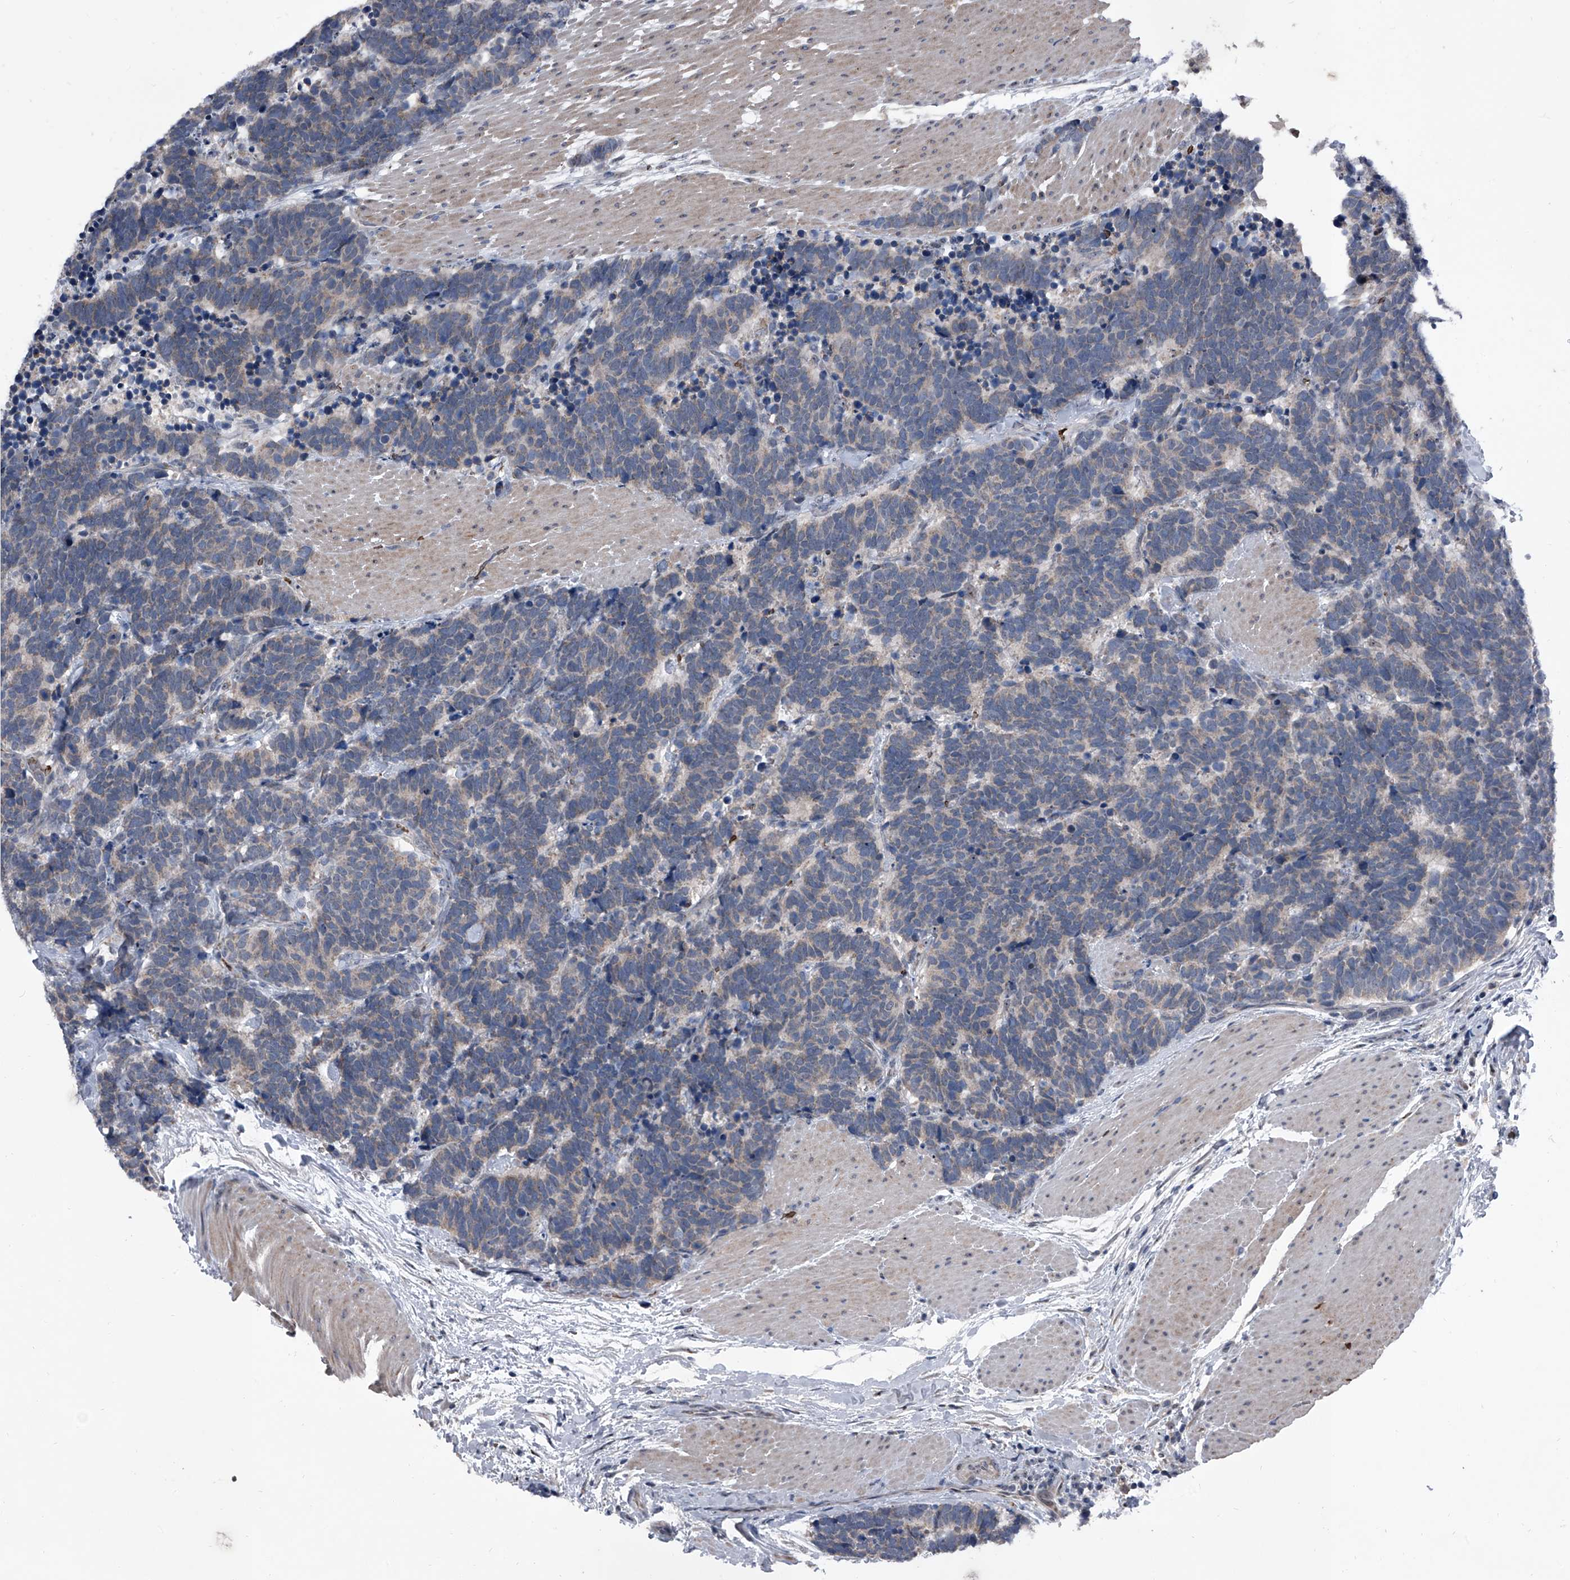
{"staining": {"intensity": "weak", "quantity": "<25%", "location": "cytoplasmic/membranous"}, "tissue": "carcinoid", "cell_type": "Tumor cells", "image_type": "cancer", "snomed": [{"axis": "morphology", "description": "Carcinoma, NOS"}, {"axis": "morphology", "description": "Carcinoid, malignant, NOS"}, {"axis": "topography", "description": "Urinary bladder"}], "caption": "Immunohistochemistry (IHC) photomicrograph of neoplastic tissue: human carcinoid (malignant) stained with DAB (3,3'-diaminobenzidine) shows no significant protein expression in tumor cells.", "gene": "CEP85L", "patient": {"sex": "male", "age": 57}}